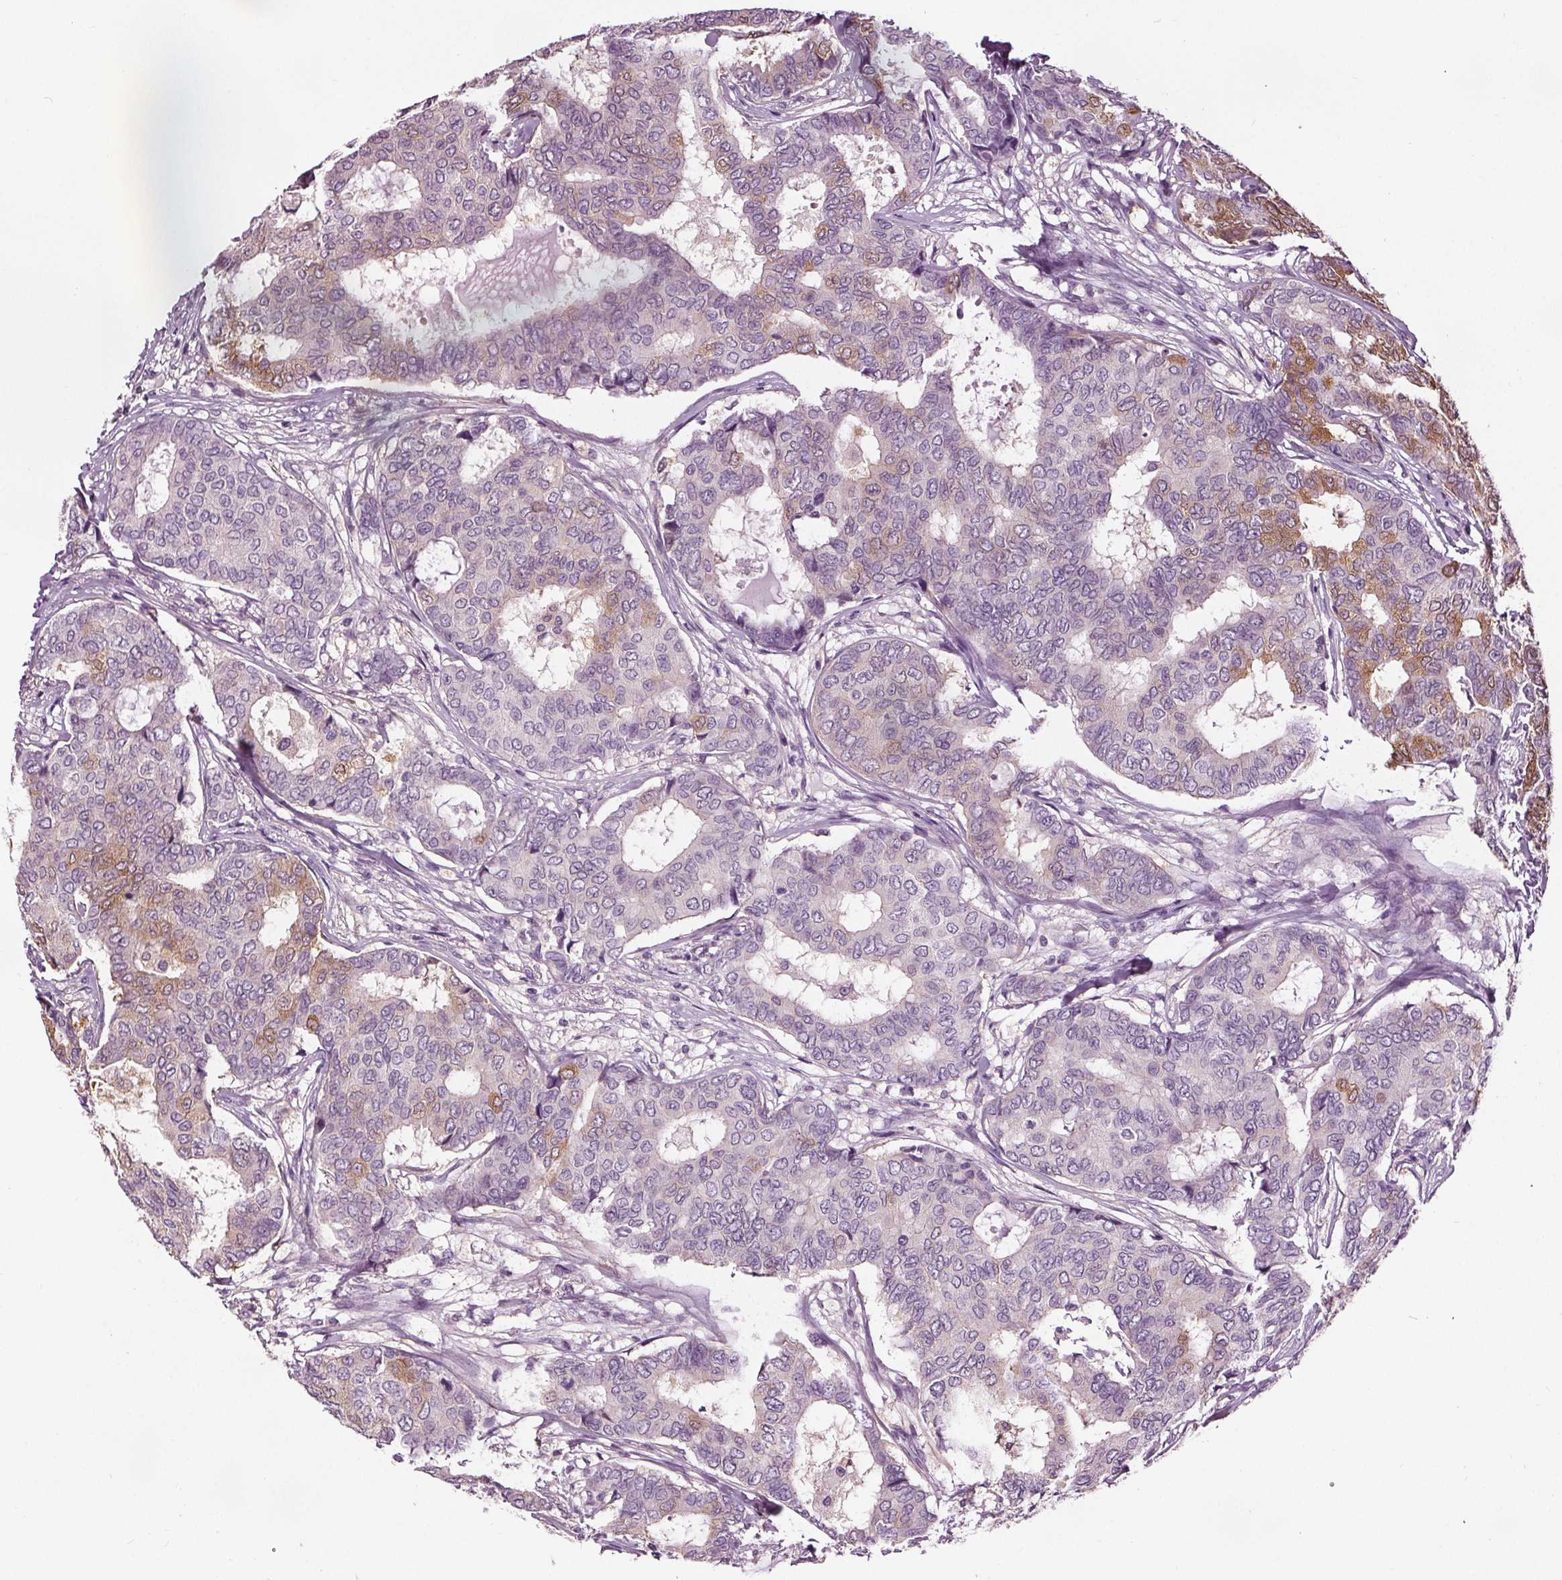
{"staining": {"intensity": "weak", "quantity": "<25%", "location": "cytoplasmic/membranous"}, "tissue": "breast cancer", "cell_type": "Tumor cells", "image_type": "cancer", "snomed": [{"axis": "morphology", "description": "Duct carcinoma"}, {"axis": "topography", "description": "Breast"}], "caption": "High magnification brightfield microscopy of intraductal carcinoma (breast) stained with DAB (brown) and counterstained with hematoxylin (blue): tumor cells show no significant positivity. Nuclei are stained in blue.", "gene": "RASA1", "patient": {"sex": "female", "age": 75}}